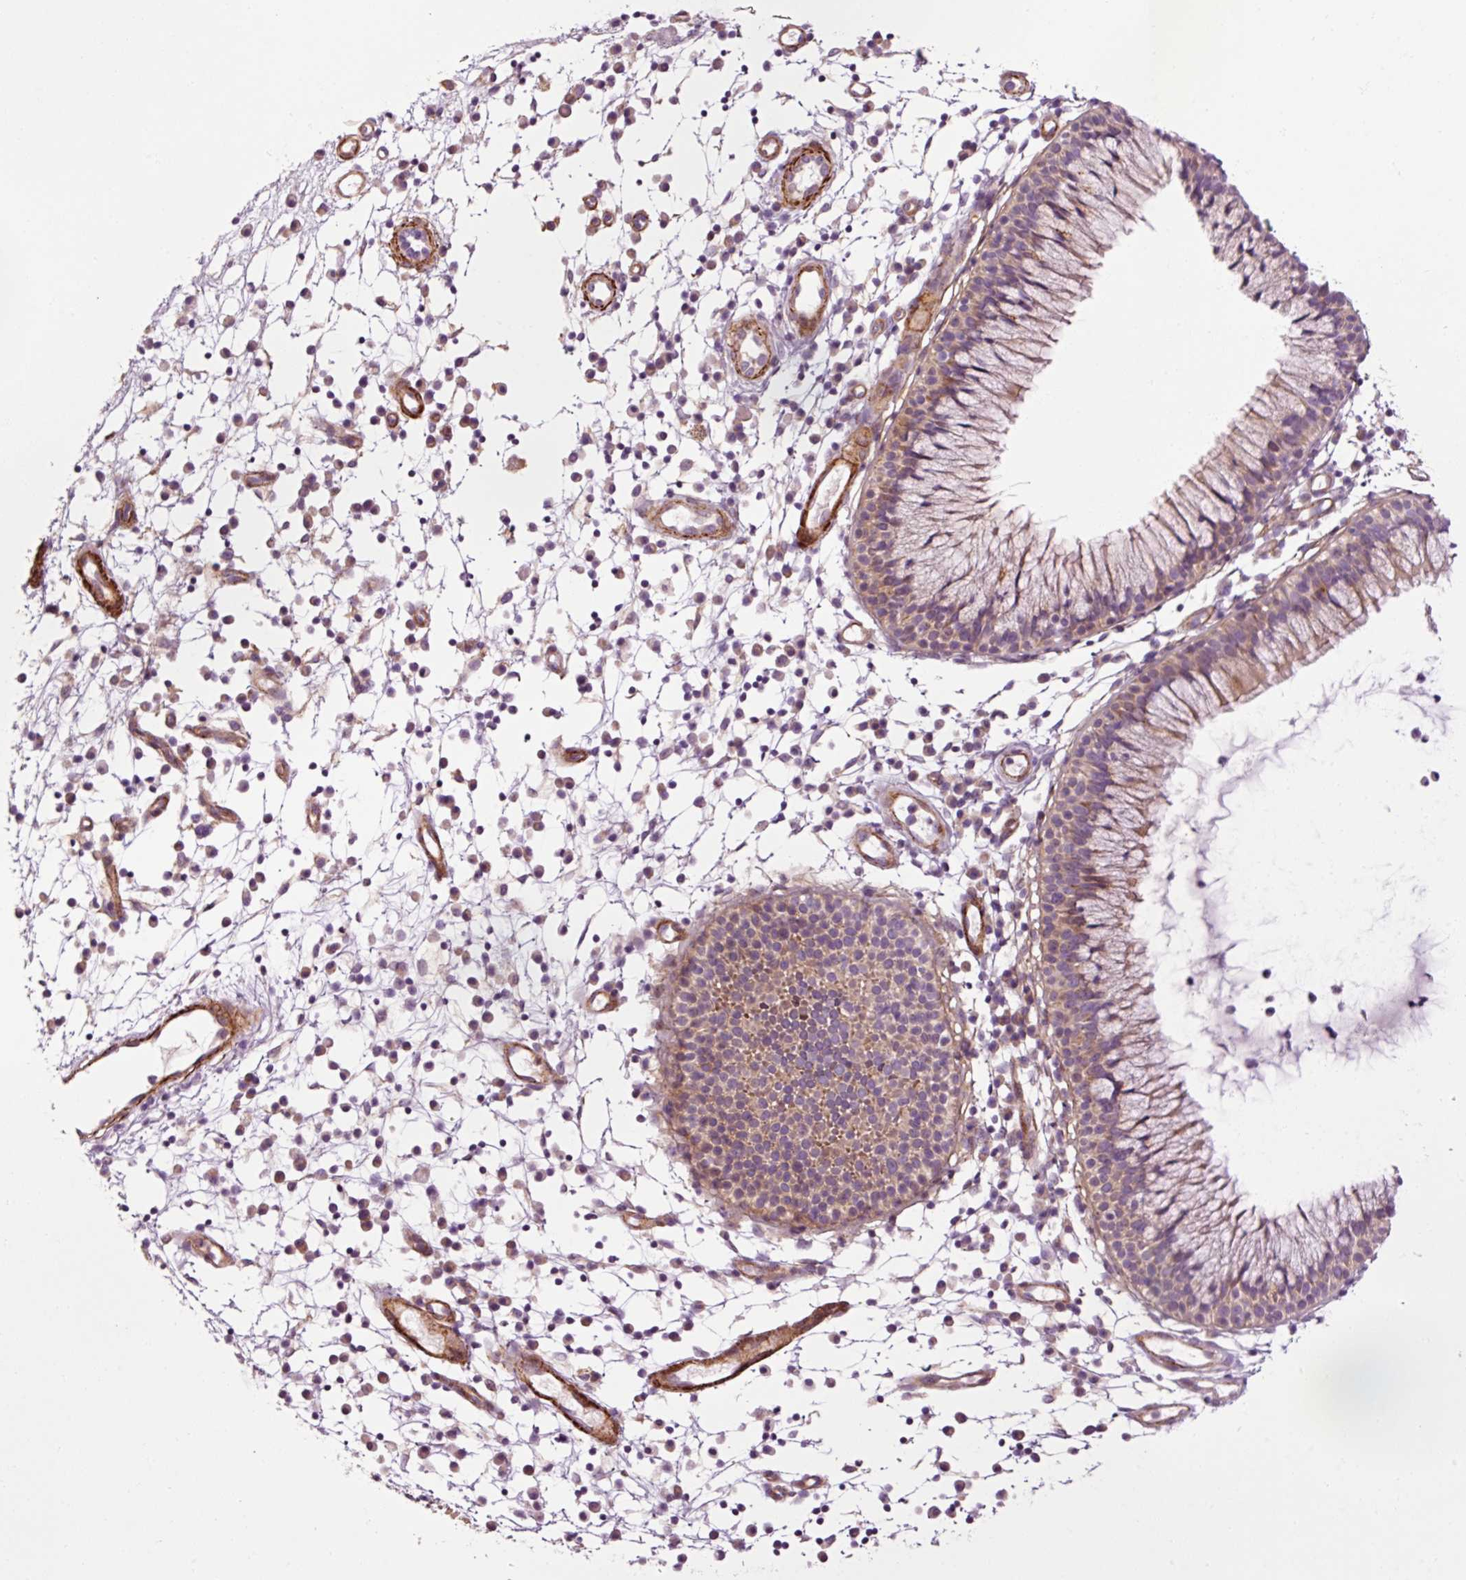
{"staining": {"intensity": "weak", "quantity": "25%-75%", "location": "cytoplasmic/membranous"}, "tissue": "nasopharynx", "cell_type": "Respiratory epithelial cells", "image_type": "normal", "snomed": [{"axis": "morphology", "description": "Normal tissue, NOS"}, {"axis": "topography", "description": "Nasopharynx"}], "caption": "Nasopharynx stained for a protein (brown) displays weak cytoplasmic/membranous positive positivity in approximately 25%-75% of respiratory epithelial cells.", "gene": "ANKRD20A1", "patient": {"sex": "male", "age": 21}}